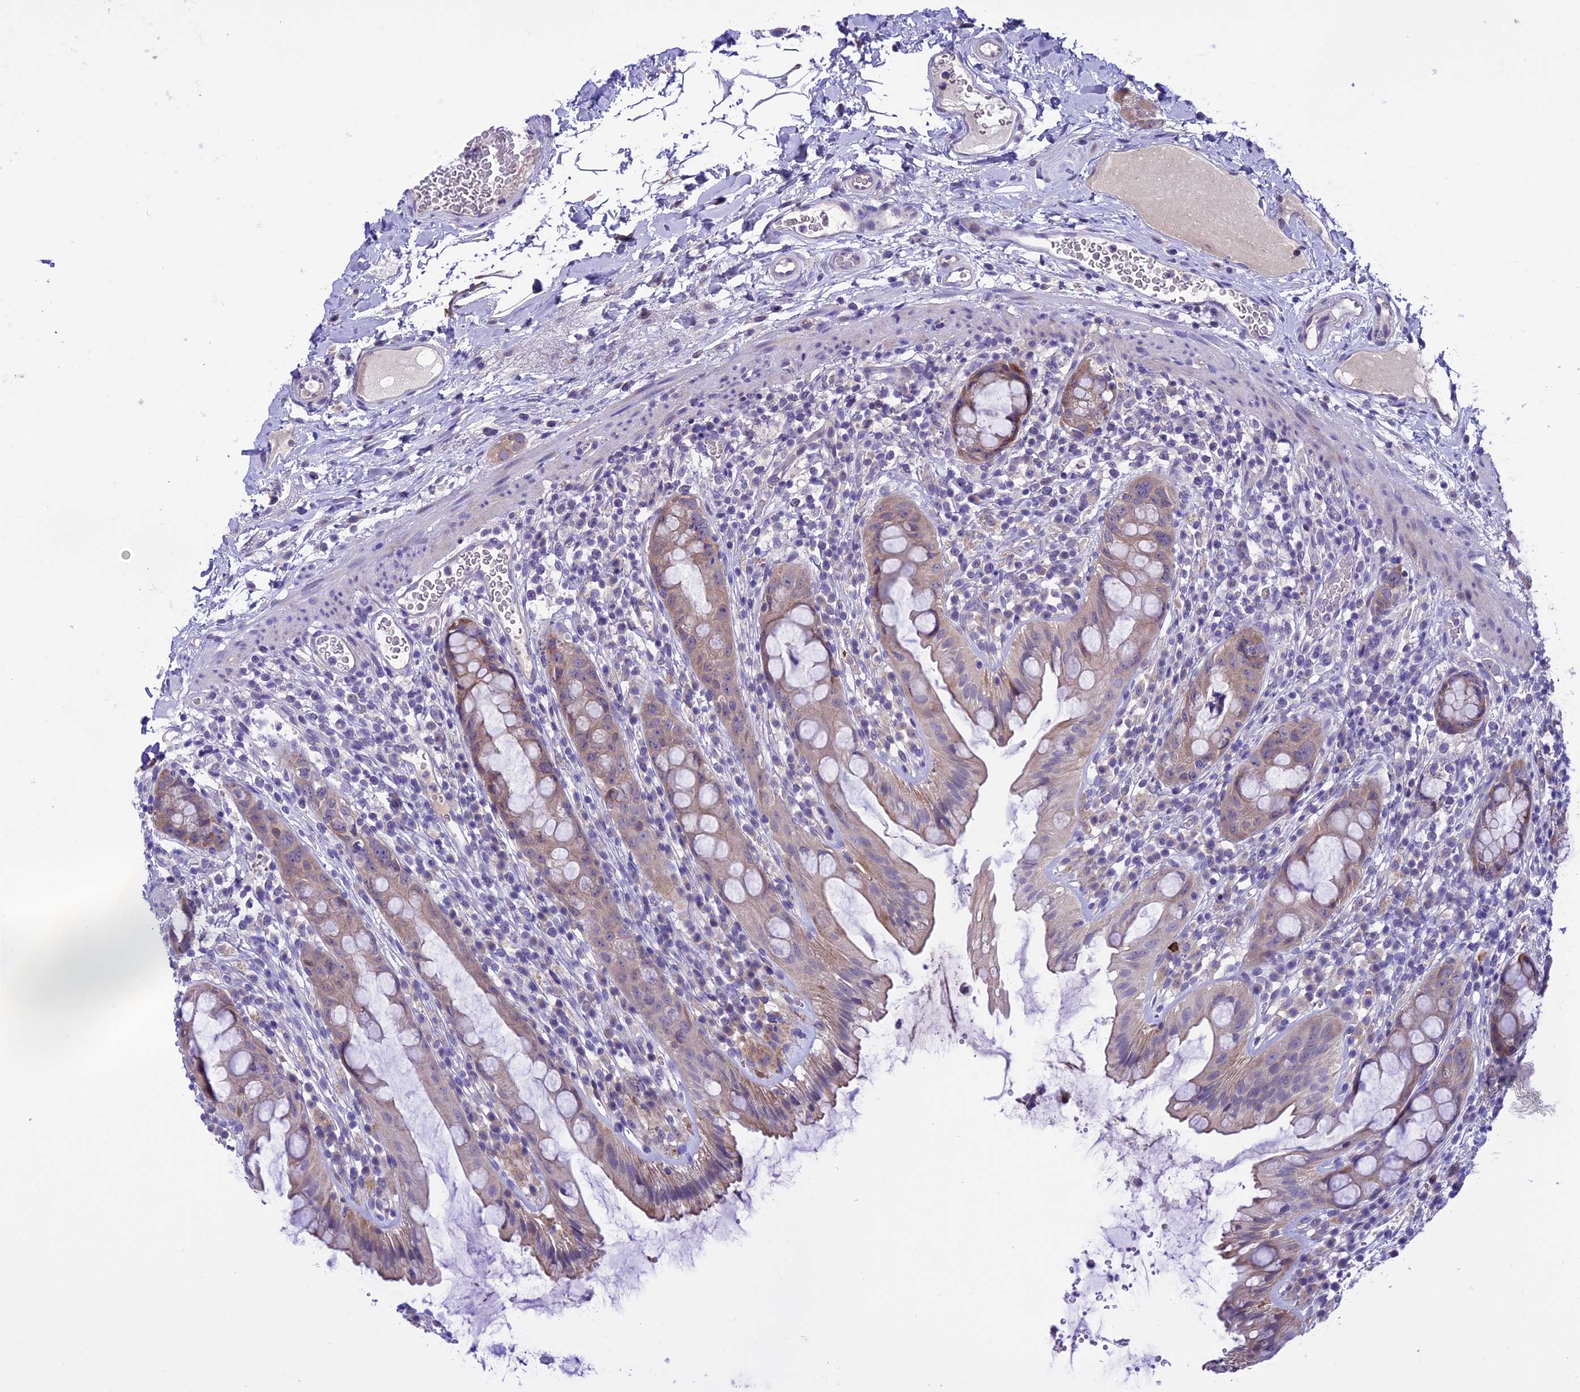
{"staining": {"intensity": "weak", "quantity": "<25%", "location": "cytoplasmic/membranous"}, "tissue": "rectum", "cell_type": "Glandular cells", "image_type": "normal", "snomed": [{"axis": "morphology", "description": "Normal tissue, NOS"}, {"axis": "topography", "description": "Rectum"}], "caption": "Image shows no protein positivity in glandular cells of unremarkable rectum.", "gene": "XKR7", "patient": {"sex": "female", "age": 57}}